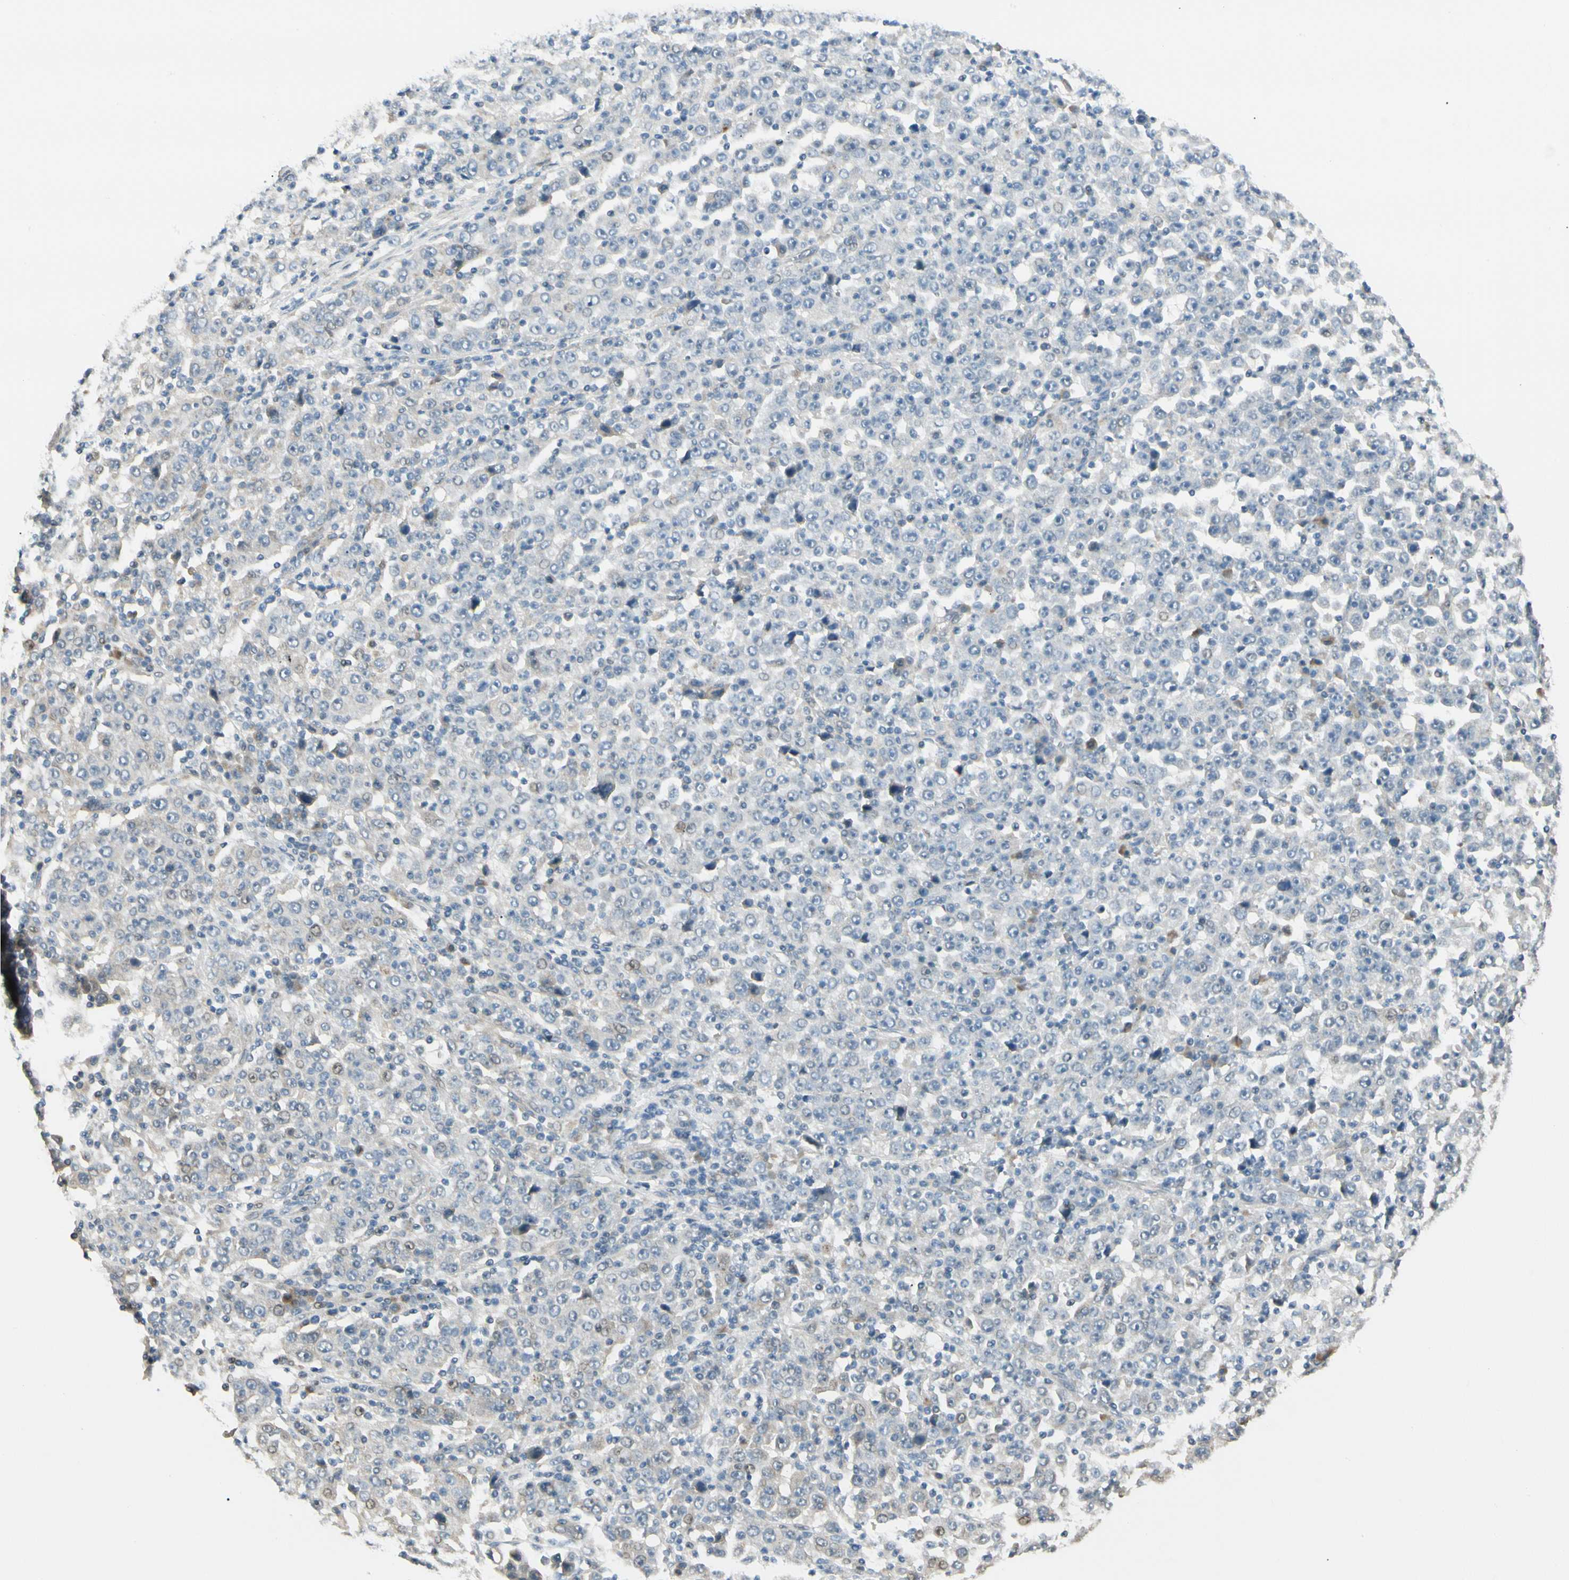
{"staining": {"intensity": "weak", "quantity": "<25%", "location": "cytoplasmic/membranous"}, "tissue": "stomach cancer", "cell_type": "Tumor cells", "image_type": "cancer", "snomed": [{"axis": "morphology", "description": "Normal tissue, NOS"}, {"axis": "morphology", "description": "Adenocarcinoma, NOS"}, {"axis": "topography", "description": "Stomach, upper"}, {"axis": "topography", "description": "Stomach"}], "caption": "This is an IHC photomicrograph of stomach adenocarcinoma. There is no positivity in tumor cells.", "gene": "P3H2", "patient": {"sex": "male", "age": 59}}